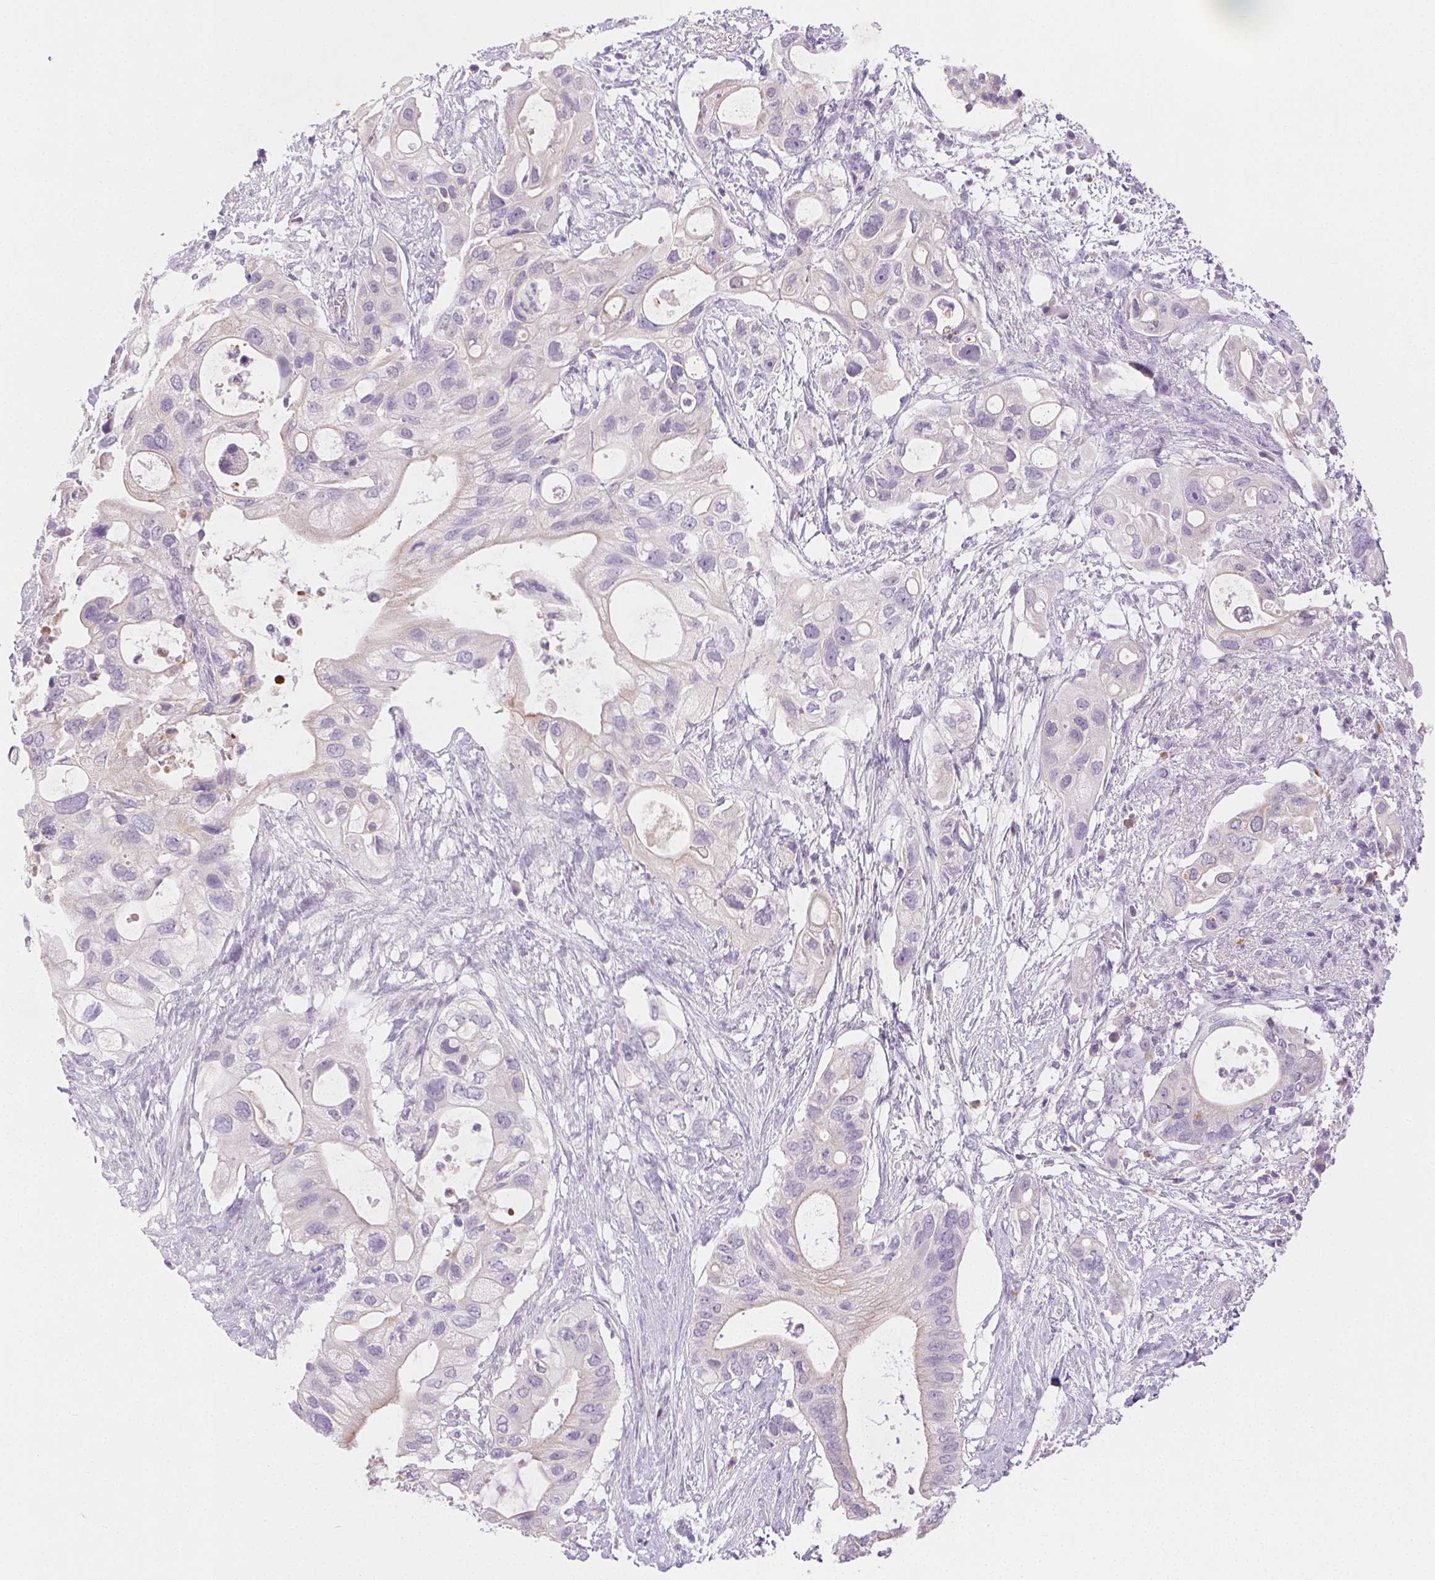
{"staining": {"intensity": "negative", "quantity": "none", "location": "none"}, "tissue": "pancreatic cancer", "cell_type": "Tumor cells", "image_type": "cancer", "snomed": [{"axis": "morphology", "description": "Adenocarcinoma, NOS"}, {"axis": "topography", "description": "Pancreas"}], "caption": "Tumor cells are negative for brown protein staining in pancreatic cancer (adenocarcinoma). (Immunohistochemistry (ihc), brightfield microscopy, high magnification).", "gene": "EMX2", "patient": {"sex": "female", "age": 72}}